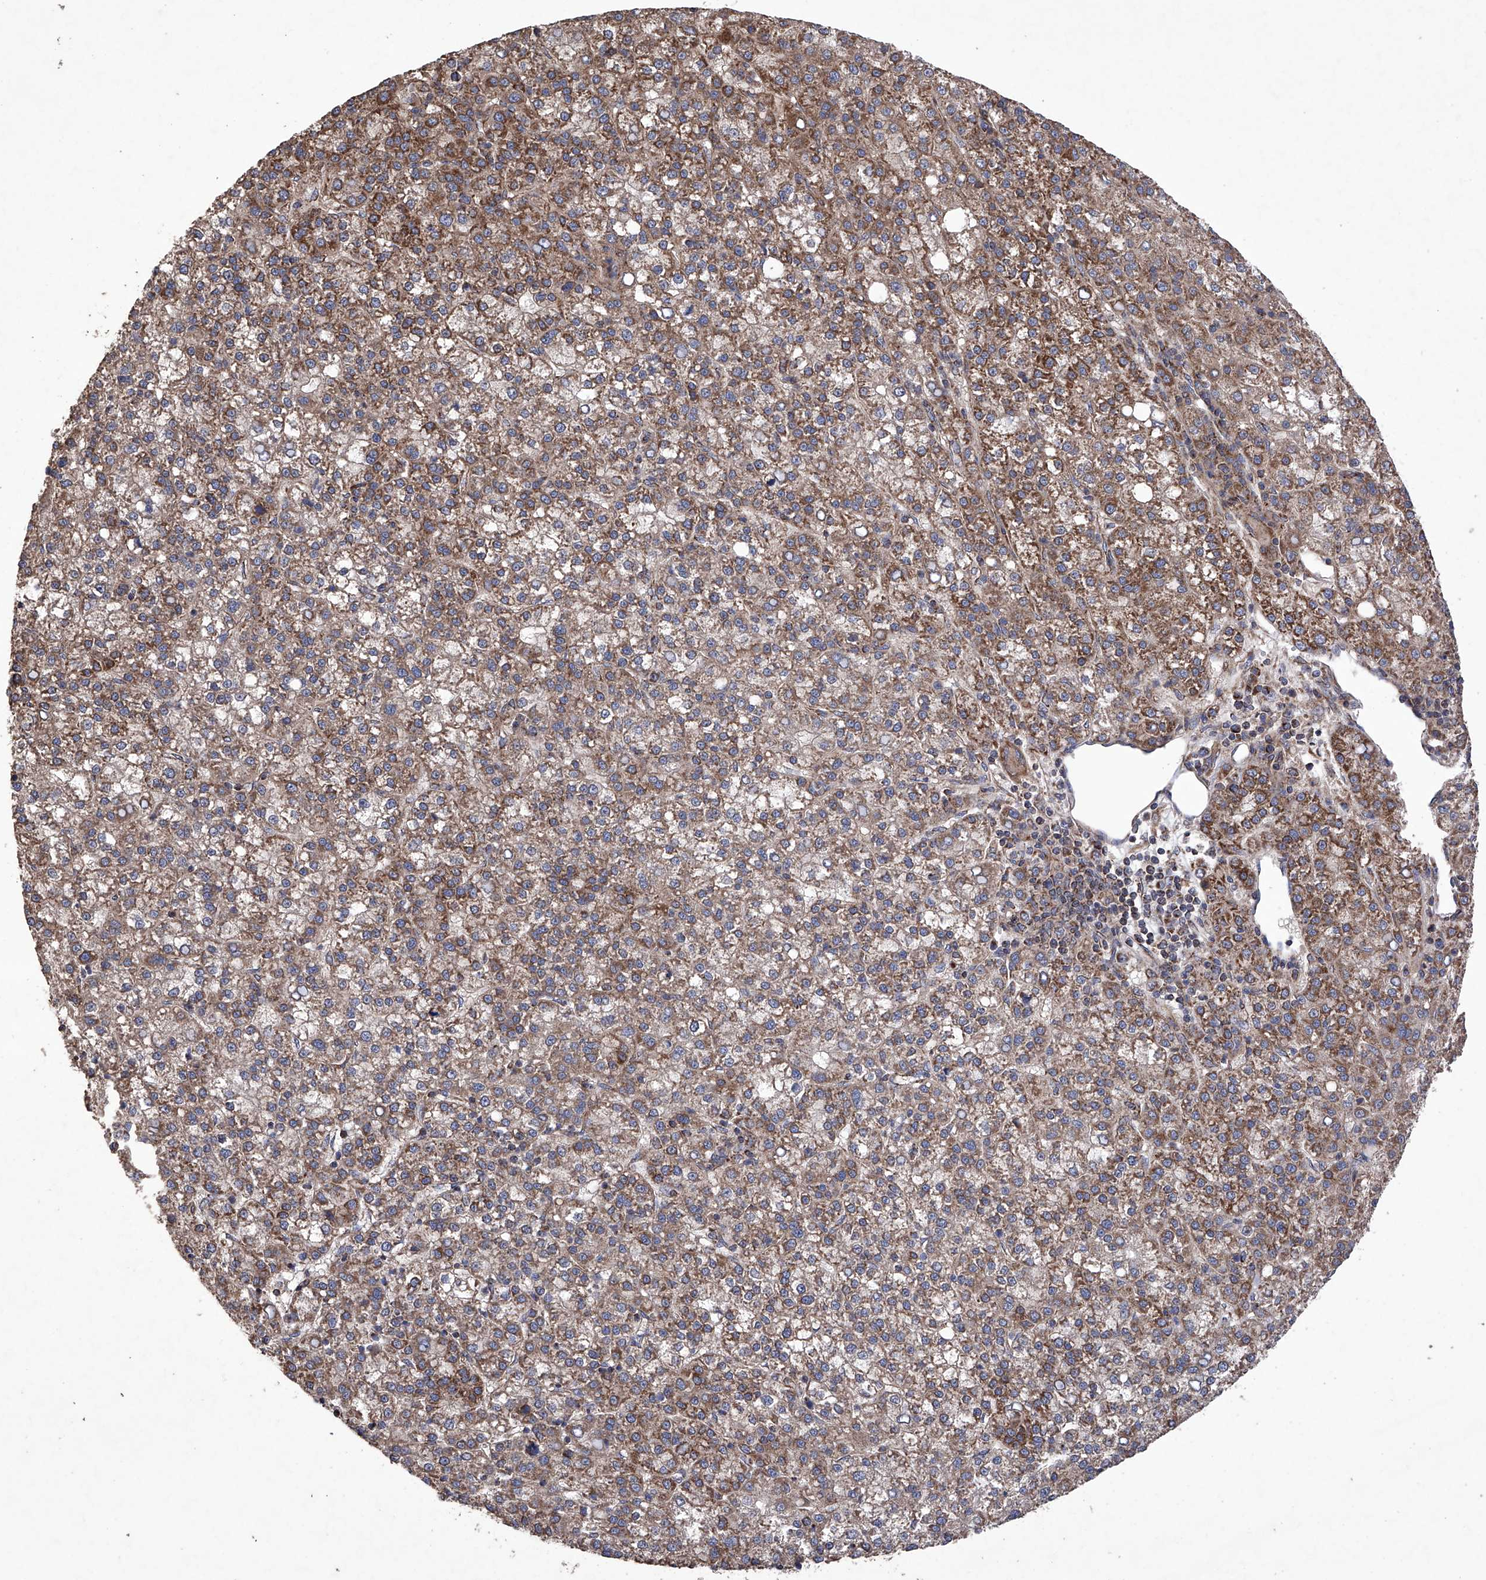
{"staining": {"intensity": "moderate", "quantity": ">75%", "location": "cytoplasmic/membranous"}, "tissue": "liver cancer", "cell_type": "Tumor cells", "image_type": "cancer", "snomed": [{"axis": "morphology", "description": "Carcinoma, Hepatocellular, NOS"}, {"axis": "topography", "description": "Liver"}], "caption": "High-power microscopy captured an immunohistochemistry image of liver hepatocellular carcinoma, revealing moderate cytoplasmic/membranous positivity in about >75% of tumor cells.", "gene": "EFCAB2", "patient": {"sex": "female", "age": 58}}